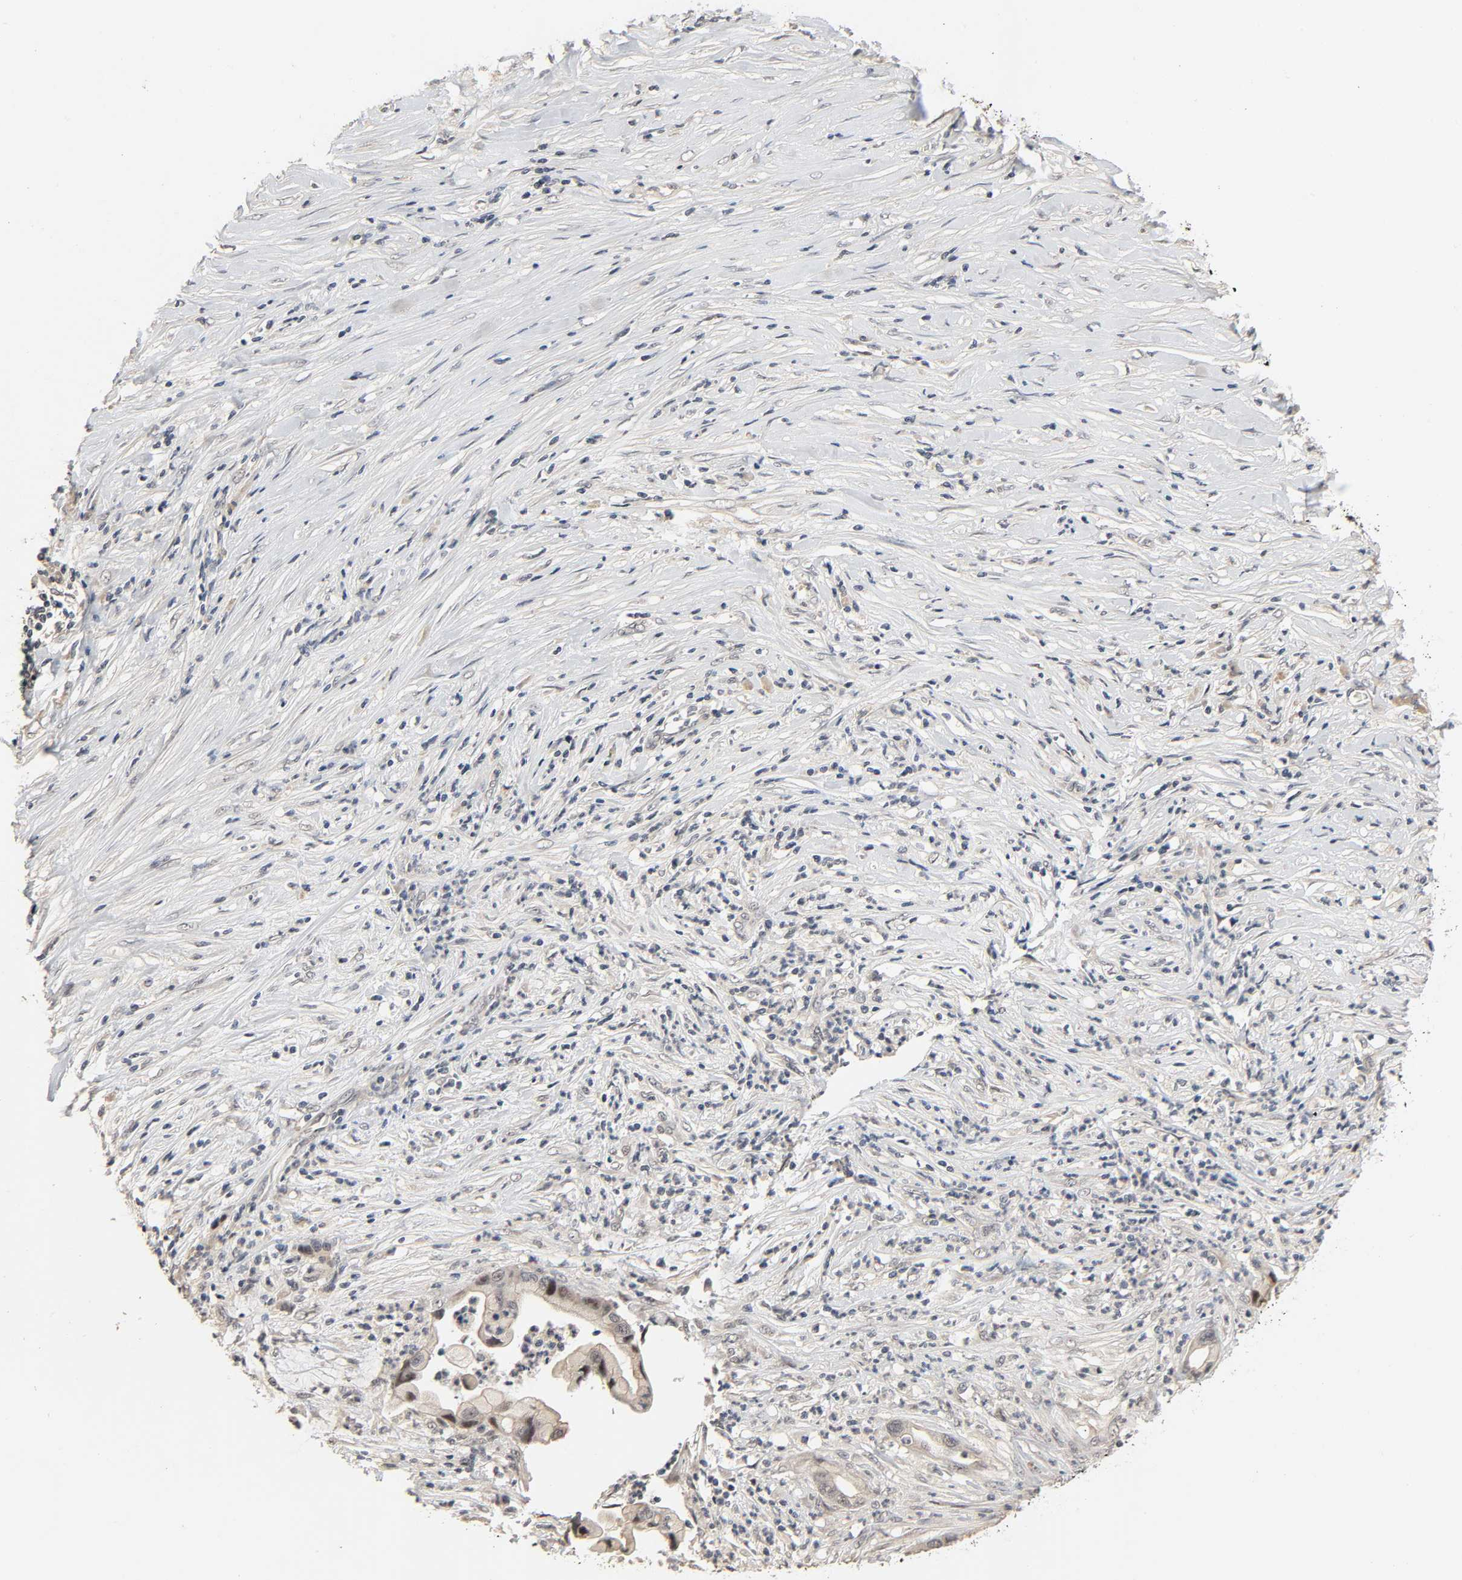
{"staining": {"intensity": "negative", "quantity": "none", "location": "none"}, "tissue": "pancreatic cancer", "cell_type": "Tumor cells", "image_type": "cancer", "snomed": [{"axis": "morphology", "description": "Adenocarcinoma, NOS"}, {"axis": "topography", "description": "Pancreas"}], "caption": "The immunohistochemistry histopathology image has no significant staining in tumor cells of pancreatic cancer tissue.", "gene": "MAGEA8", "patient": {"sex": "female", "age": 59}}